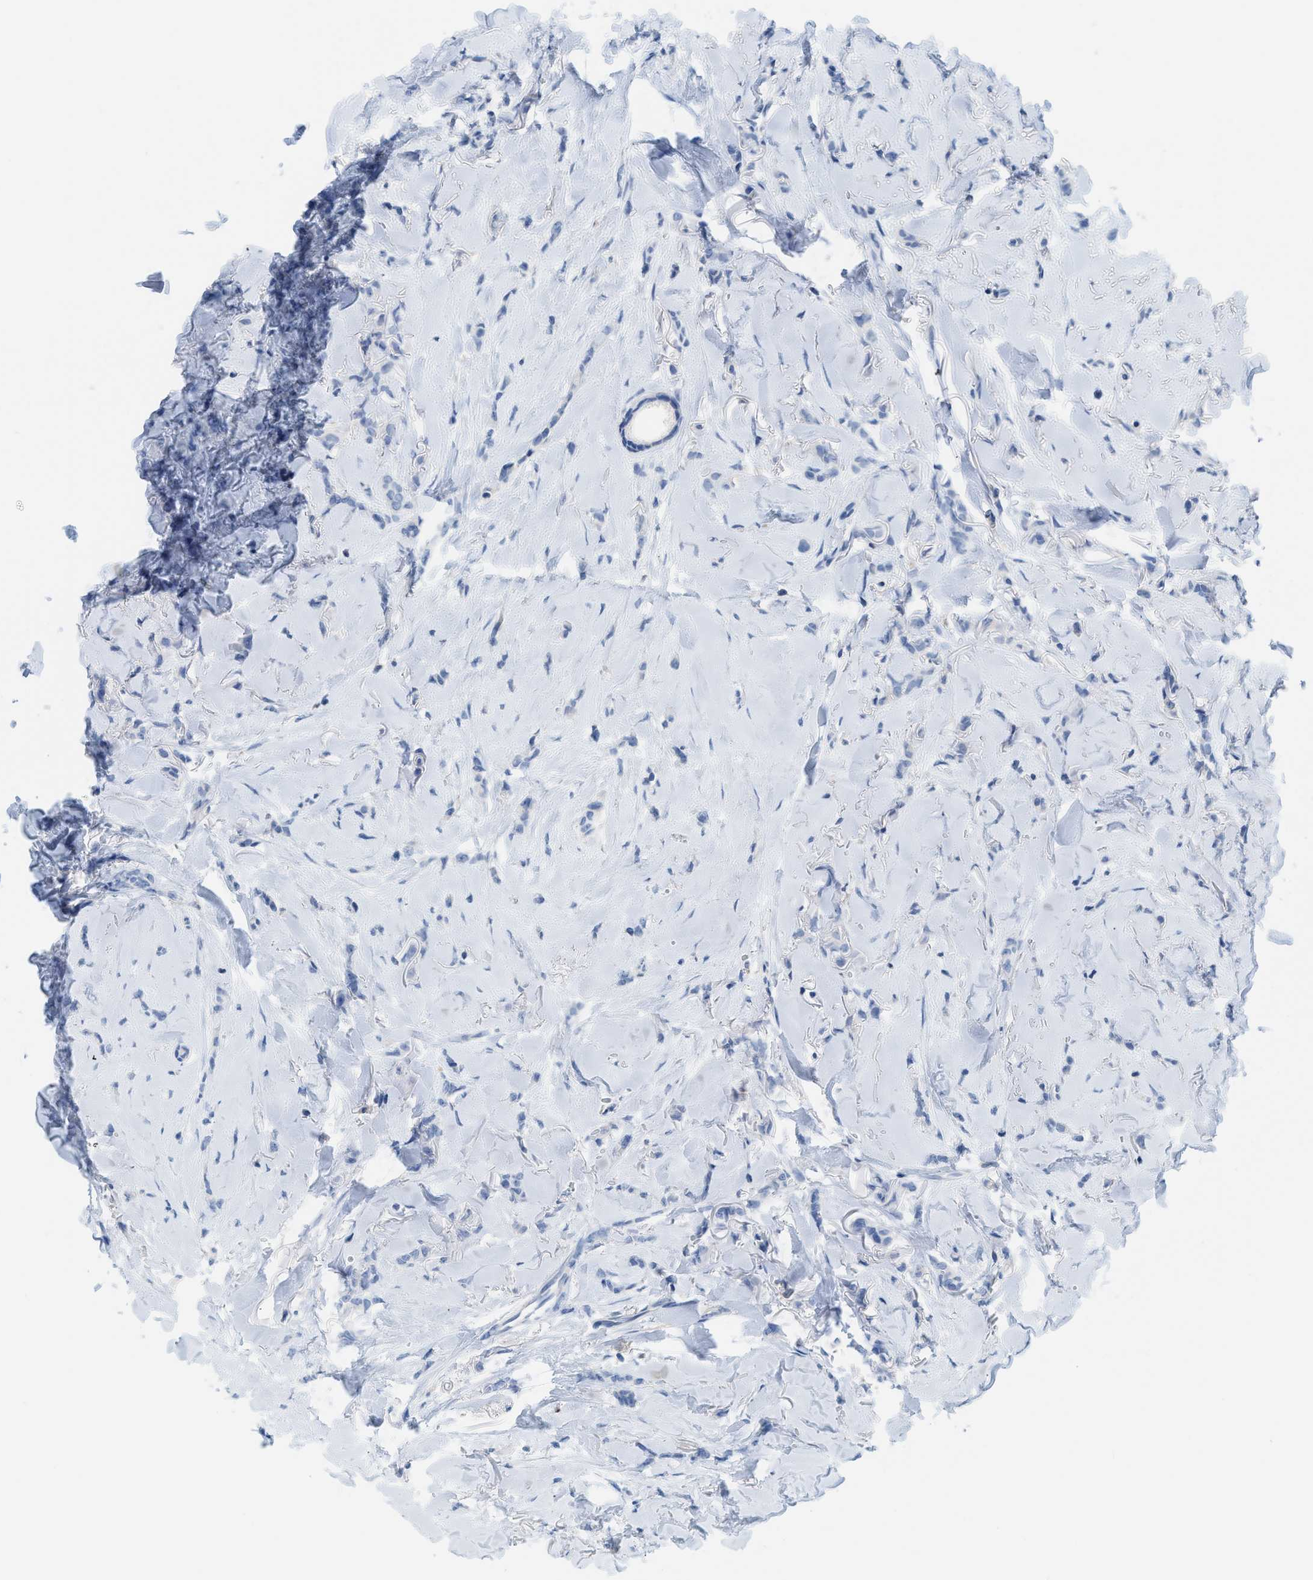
{"staining": {"intensity": "negative", "quantity": "none", "location": "none"}, "tissue": "breast cancer", "cell_type": "Tumor cells", "image_type": "cancer", "snomed": [{"axis": "morphology", "description": "Lobular carcinoma"}, {"axis": "topography", "description": "Skin"}, {"axis": "topography", "description": "Breast"}], "caption": "DAB (3,3'-diaminobenzidine) immunohistochemical staining of breast cancer demonstrates no significant positivity in tumor cells. (DAB IHC with hematoxylin counter stain).", "gene": "SLC3A2", "patient": {"sex": "female", "age": 46}}